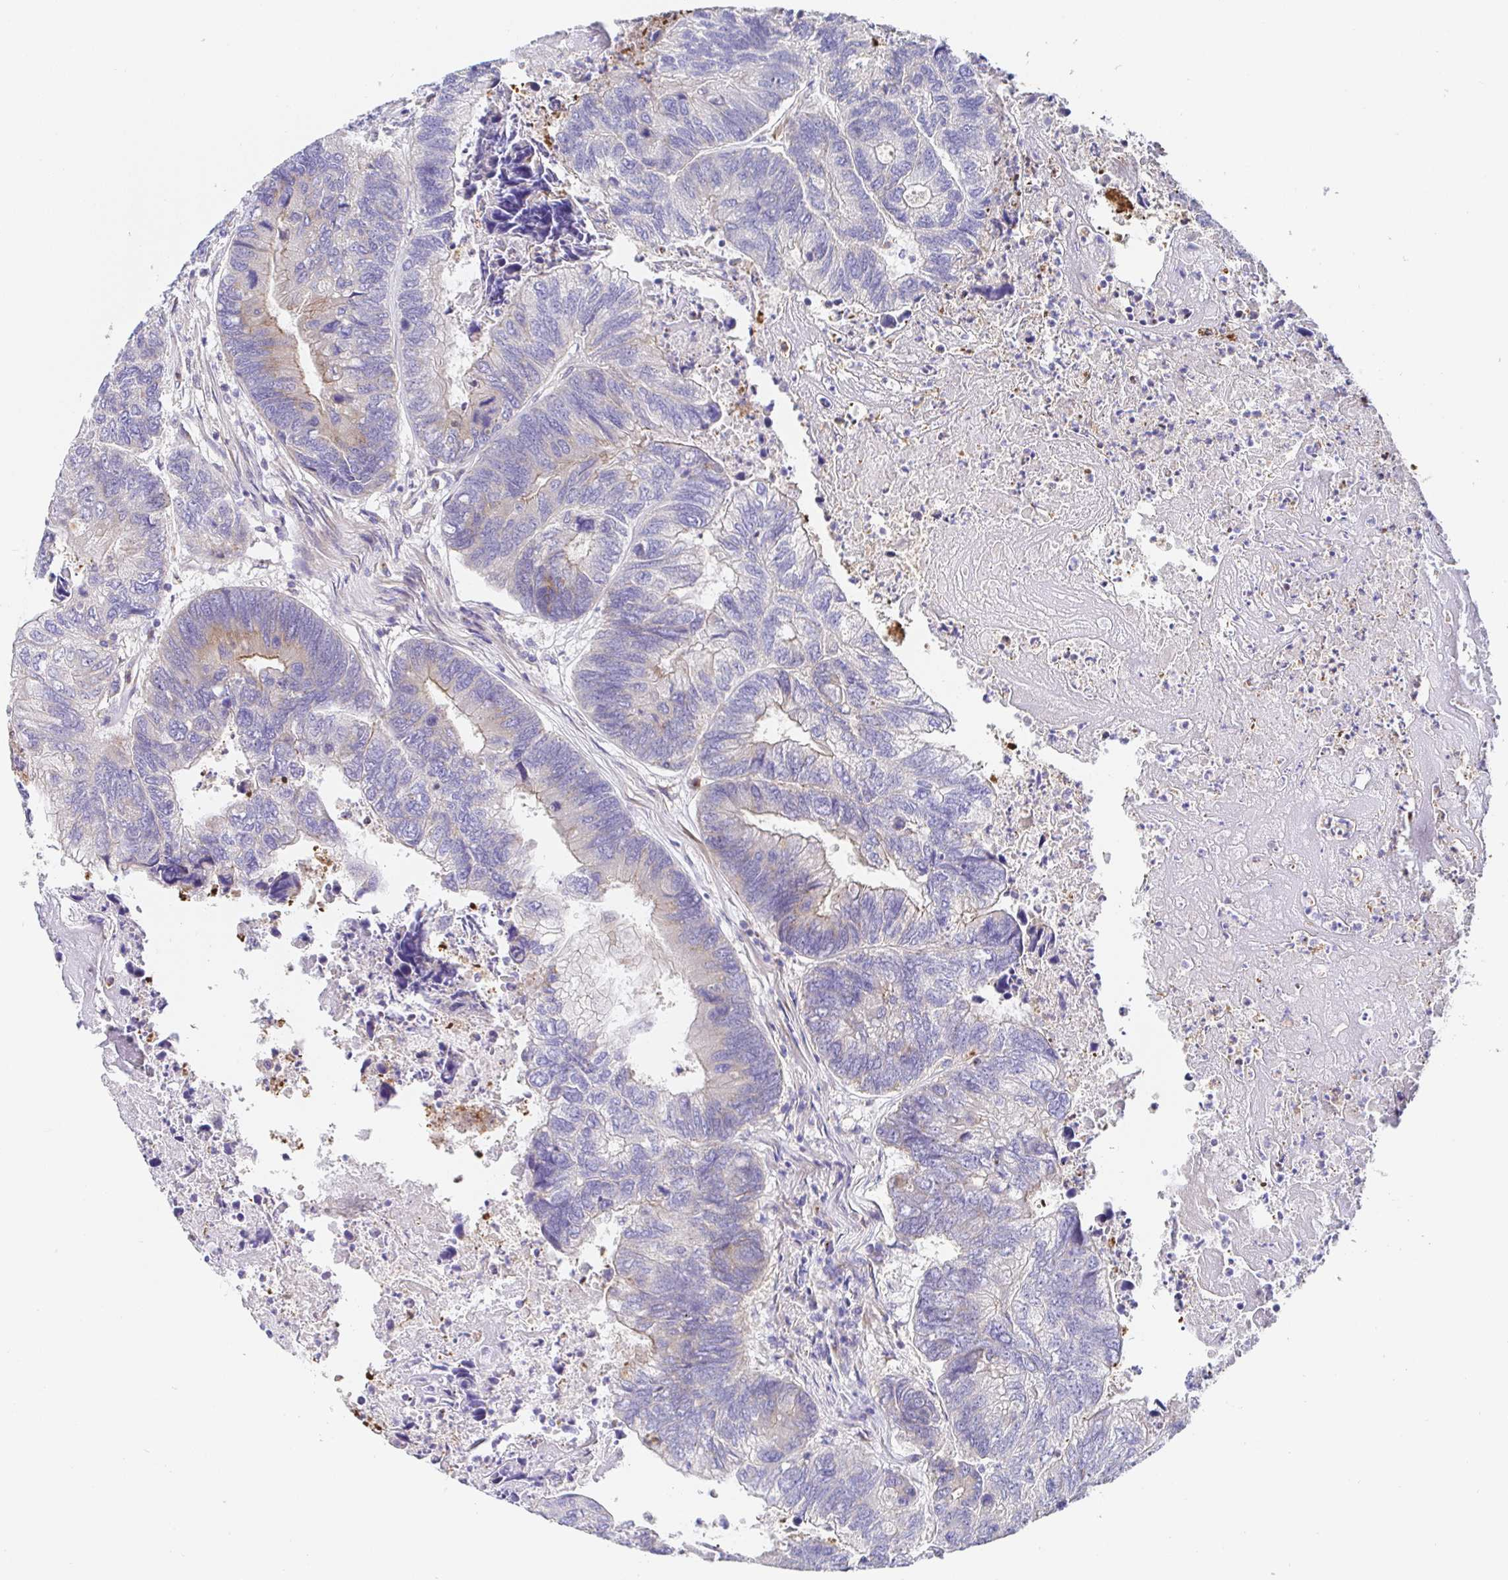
{"staining": {"intensity": "weak", "quantity": "<25%", "location": "cytoplasmic/membranous"}, "tissue": "colorectal cancer", "cell_type": "Tumor cells", "image_type": "cancer", "snomed": [{"axis": "morphology", "description": "Adenocarcinoma, NOS"}, {"axis": "topography", "description": "Colon"}], "caption": "High power microscopy image of an immunohistochemistry (IHC) histopathology image of colorectal cancer (adenocarcinoma), revealing no significant staining in tumor cells.", "gene": "GOLGA1", "patient": {"sex": "female", "age": 67}}